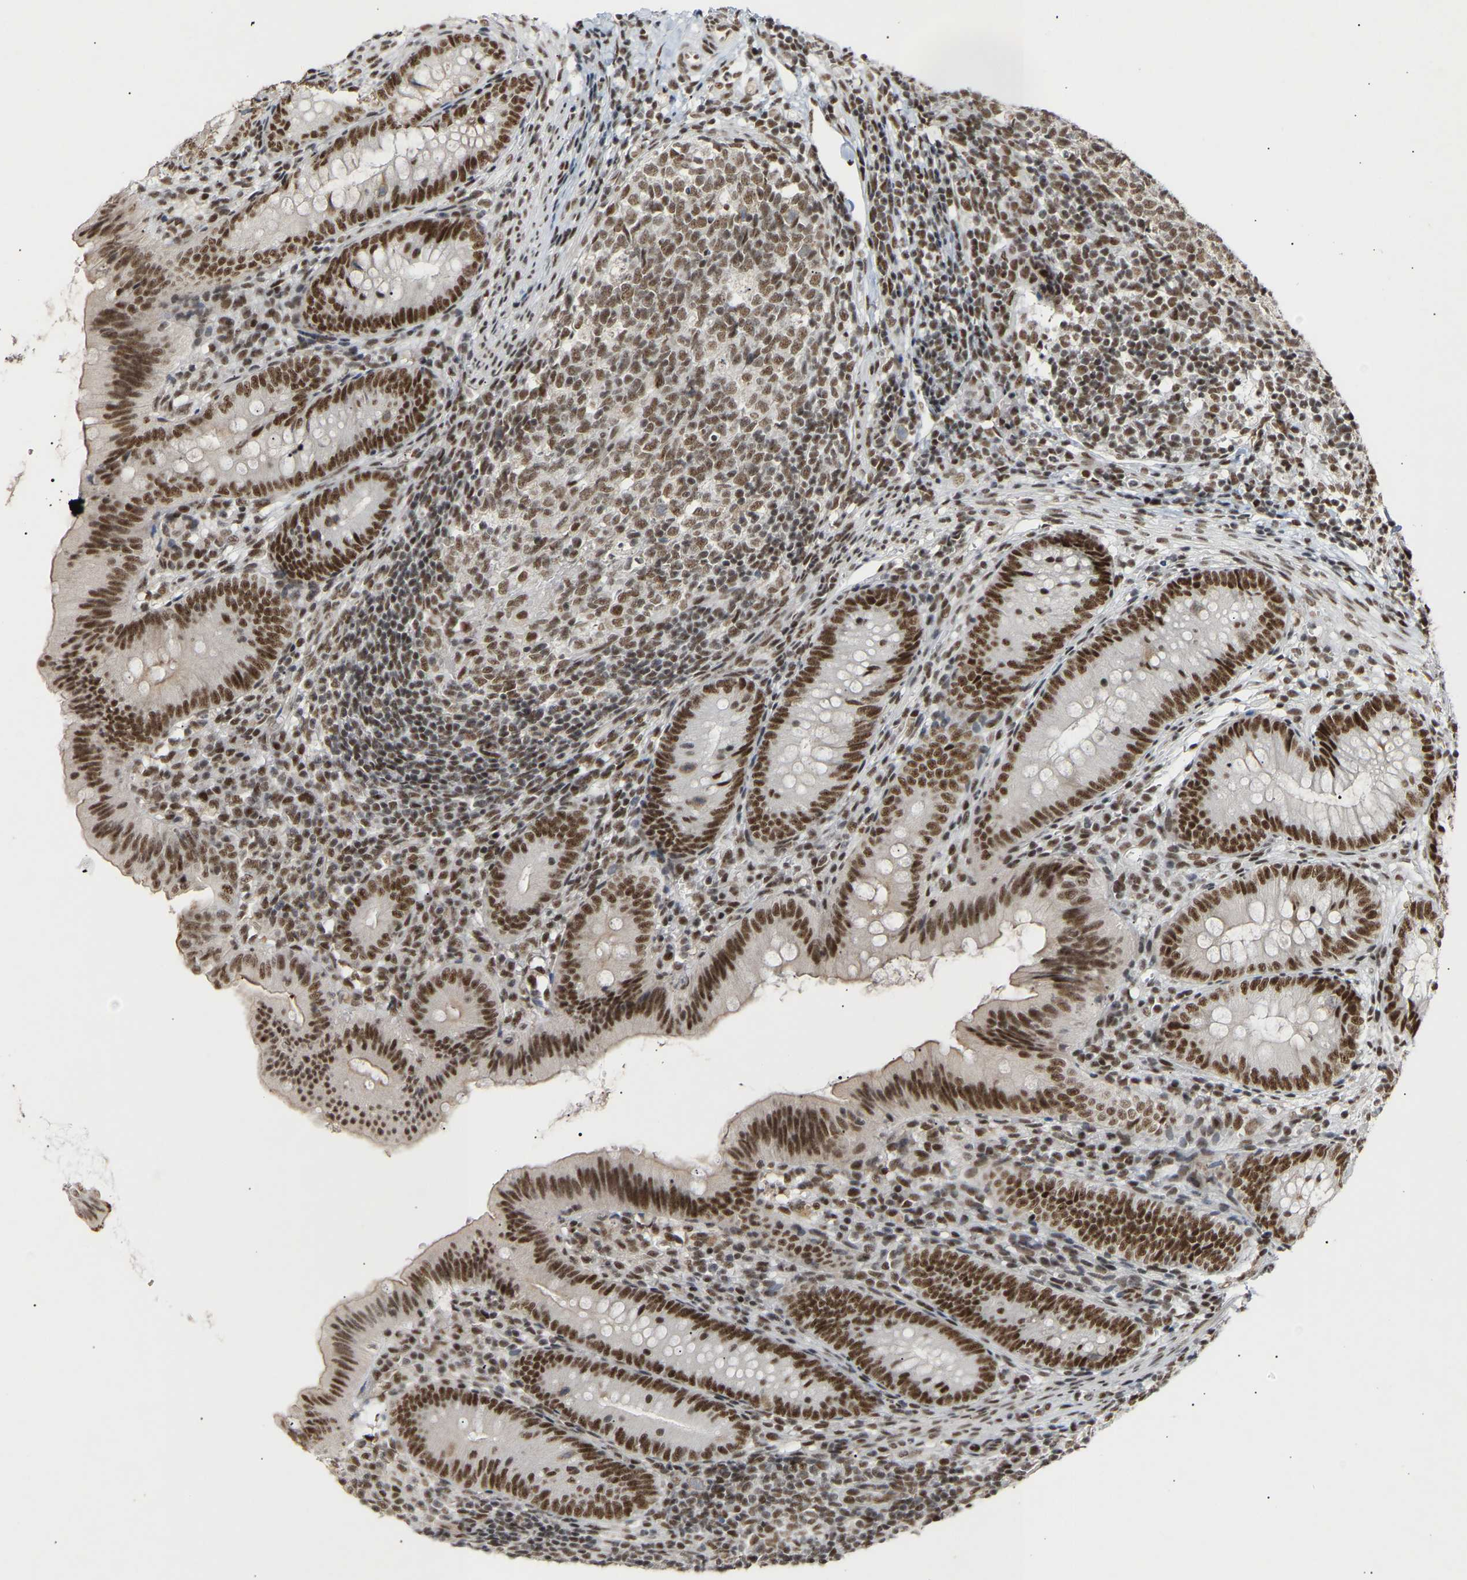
{"staining": {"intensity": "strong", "quantity": ">75%", "location": "nuclear"}, "tissue": "appendix", "cell_type": "Glandular cells", "image_type": "normal", "snomed": [{"axis": "morphology", "description": "Normal tissue, NOS"}, {"axis": "topography", "description": "Appendix"}], "caption": "This photomicrograph exhibits normal appendix stained with immunohistochemistry (IHC) to label a protein in brown. The nuclear of glandular cells show strong positivity for the protein. Nuclei are counter-stained blue.", "gene": "NELFB", "patient": {"sex": "male", "age": 1}}